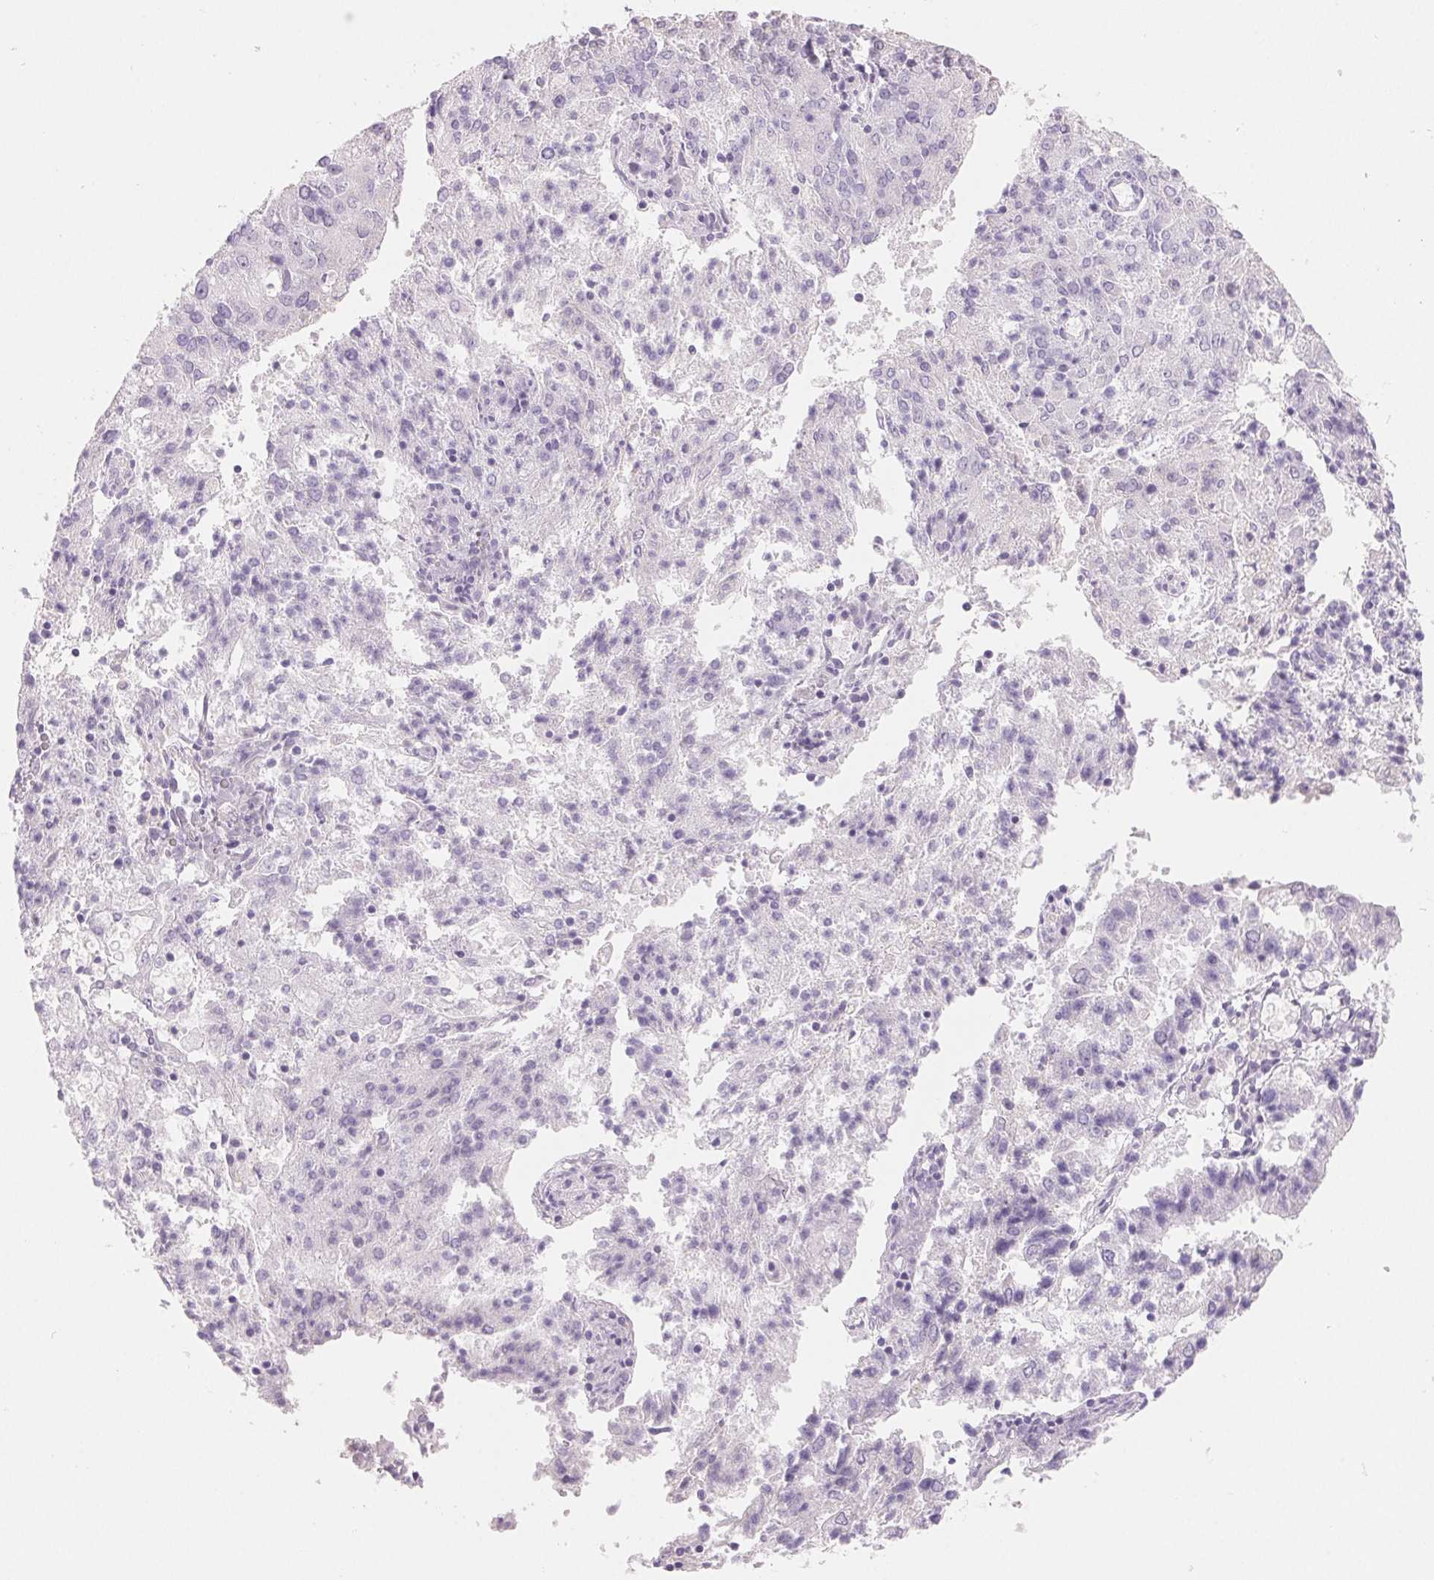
{"staining": {"intensity": "negative", "quantity": "none", "location": "none"}, "tissue": "endometrial cancer", "cell_type": "Tumor cells", "image_type": "cancer", "snomed": [{"axis": "morphology", "description": "Adenocarcinoma, NOS"}, {"axis": "topography", "description": "Endometrium"}], "caption": "Immunohistochemistry (IHC) of endometrial cancer (adenocarcinoma) displays no staining in tumor cells.", "gene": "SPACA5B", "patient": {"sex": "female", "age": 82}}